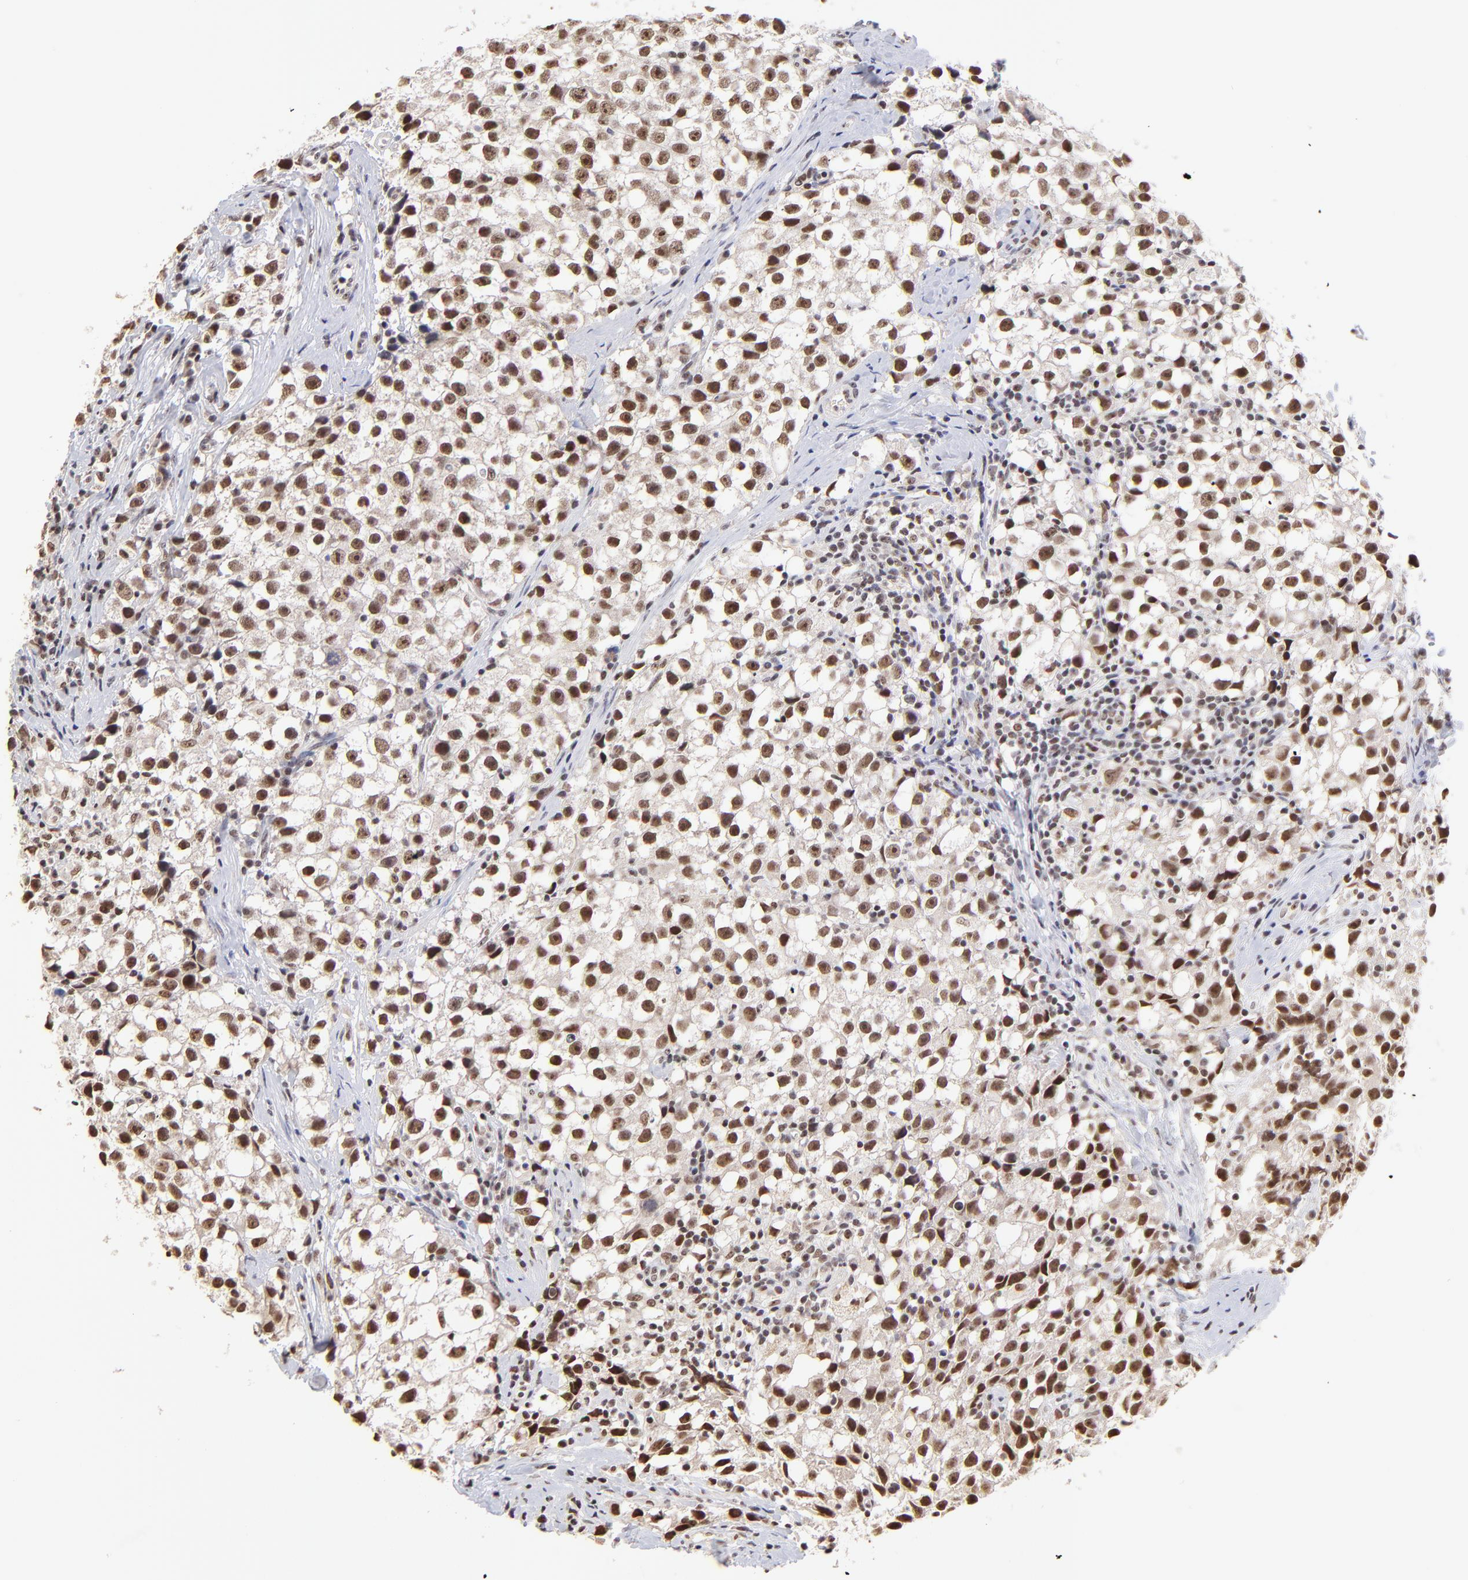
{"staining": {"intensity": "strong", "quantity": ">75%", "location": "nuclear"}, "tissue": "testis cancer", "cell_type": "Tumor cells", "image_type": "cancer", "snomed": [{"axis": "morphology", "description": "Seminoma, NOS"}, {"axis": "topography", "description": "Testis"}], "caption": "Immunohistochemical staining of human seminoma (testis) shows high levels of strong nuclear expression in approximately >75% of tumor cells.", "gene": "ZNF670", "patient": {"sex": "male", "age": 35}}